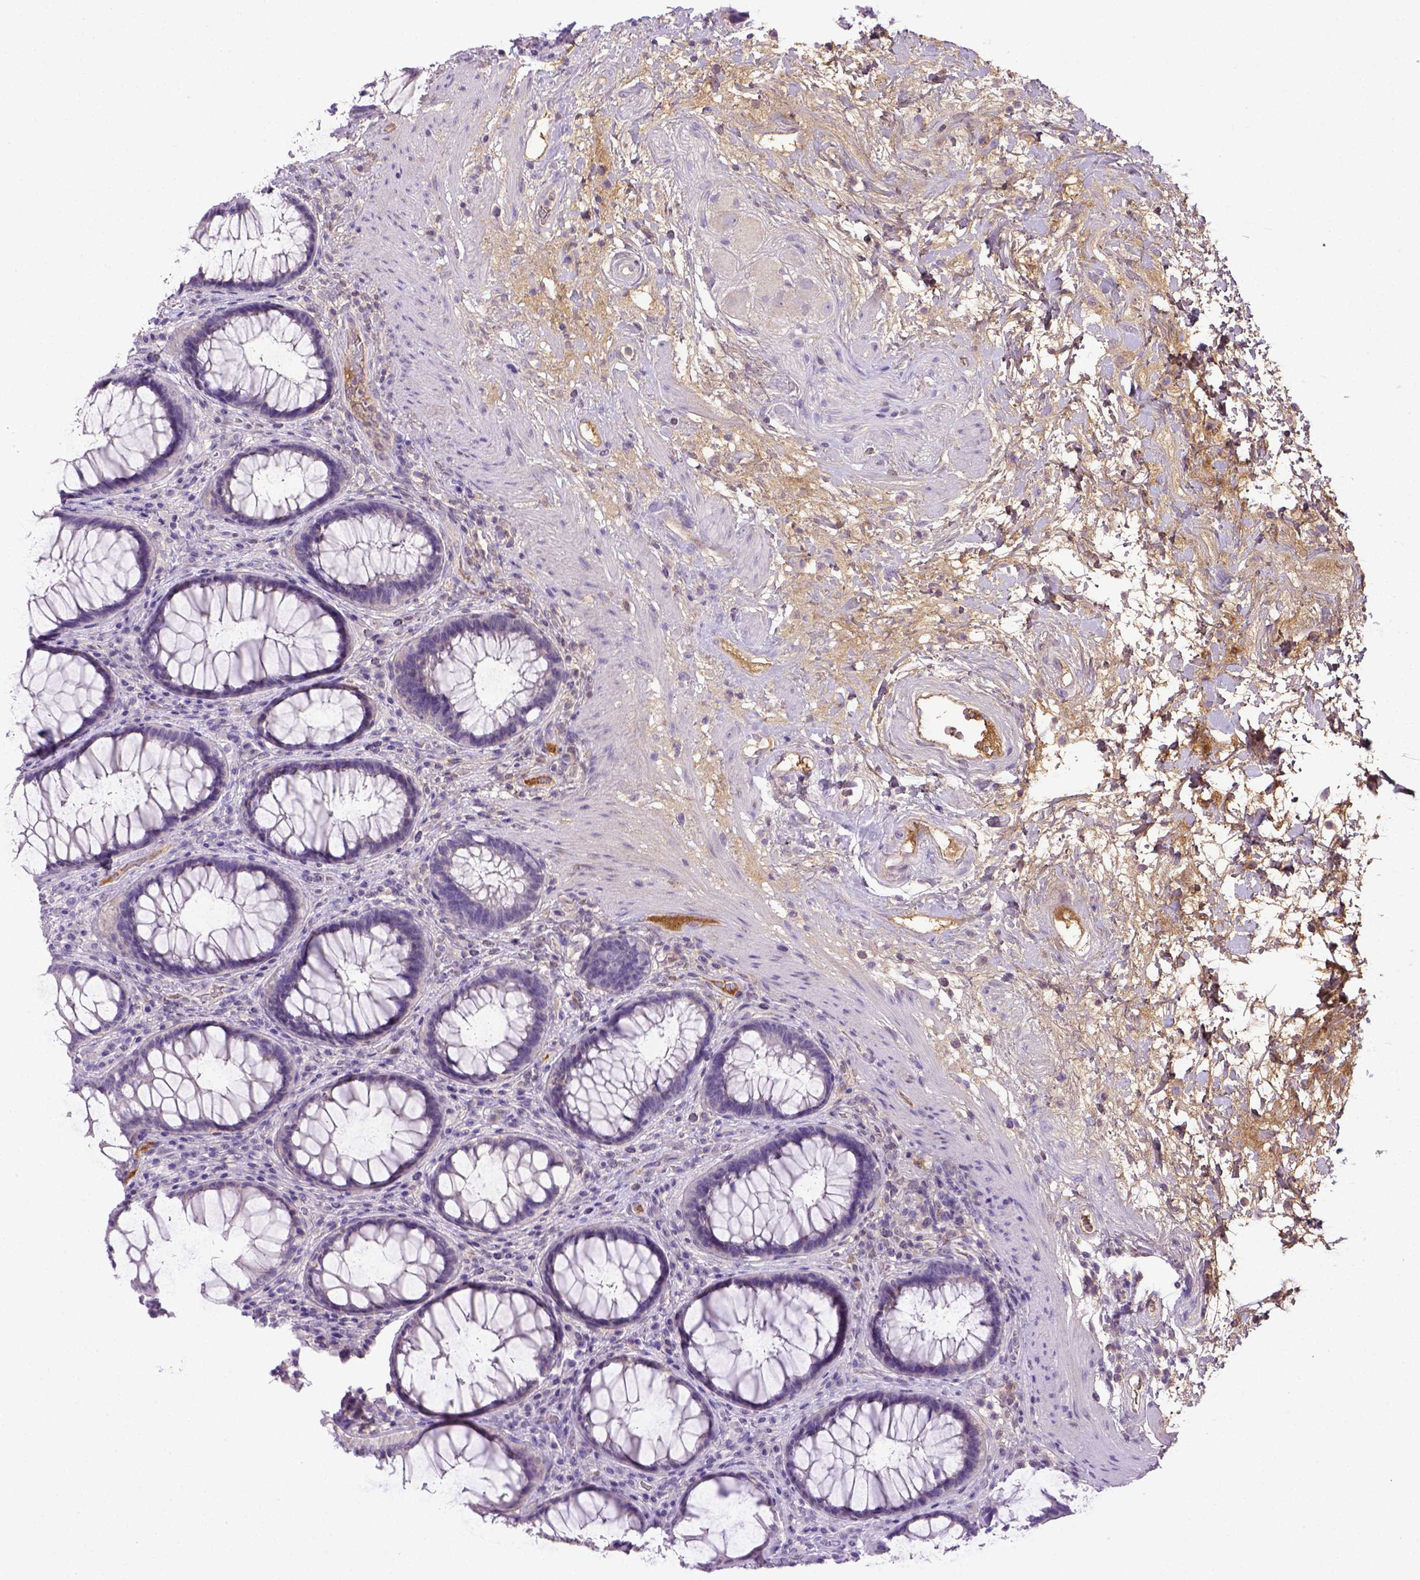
{"staining": {"intensity": "negative", "quantity": "none", "location": "none"}, "tissue": "rectum", "cell_type": "Glandular cells", "image_type": "normal", "snomed": [{"axis": "morphology", "description": "Normal tissue, NOS"}, {"axis": "topography", "description": "Rectum"}], "caption": "Protein analysis of benign rectum shows no significant expression in glandular cells. (DAB IHC, high magnification).", "gene": "ITIH4", "patient": {"sex": "male", "age": 72}}